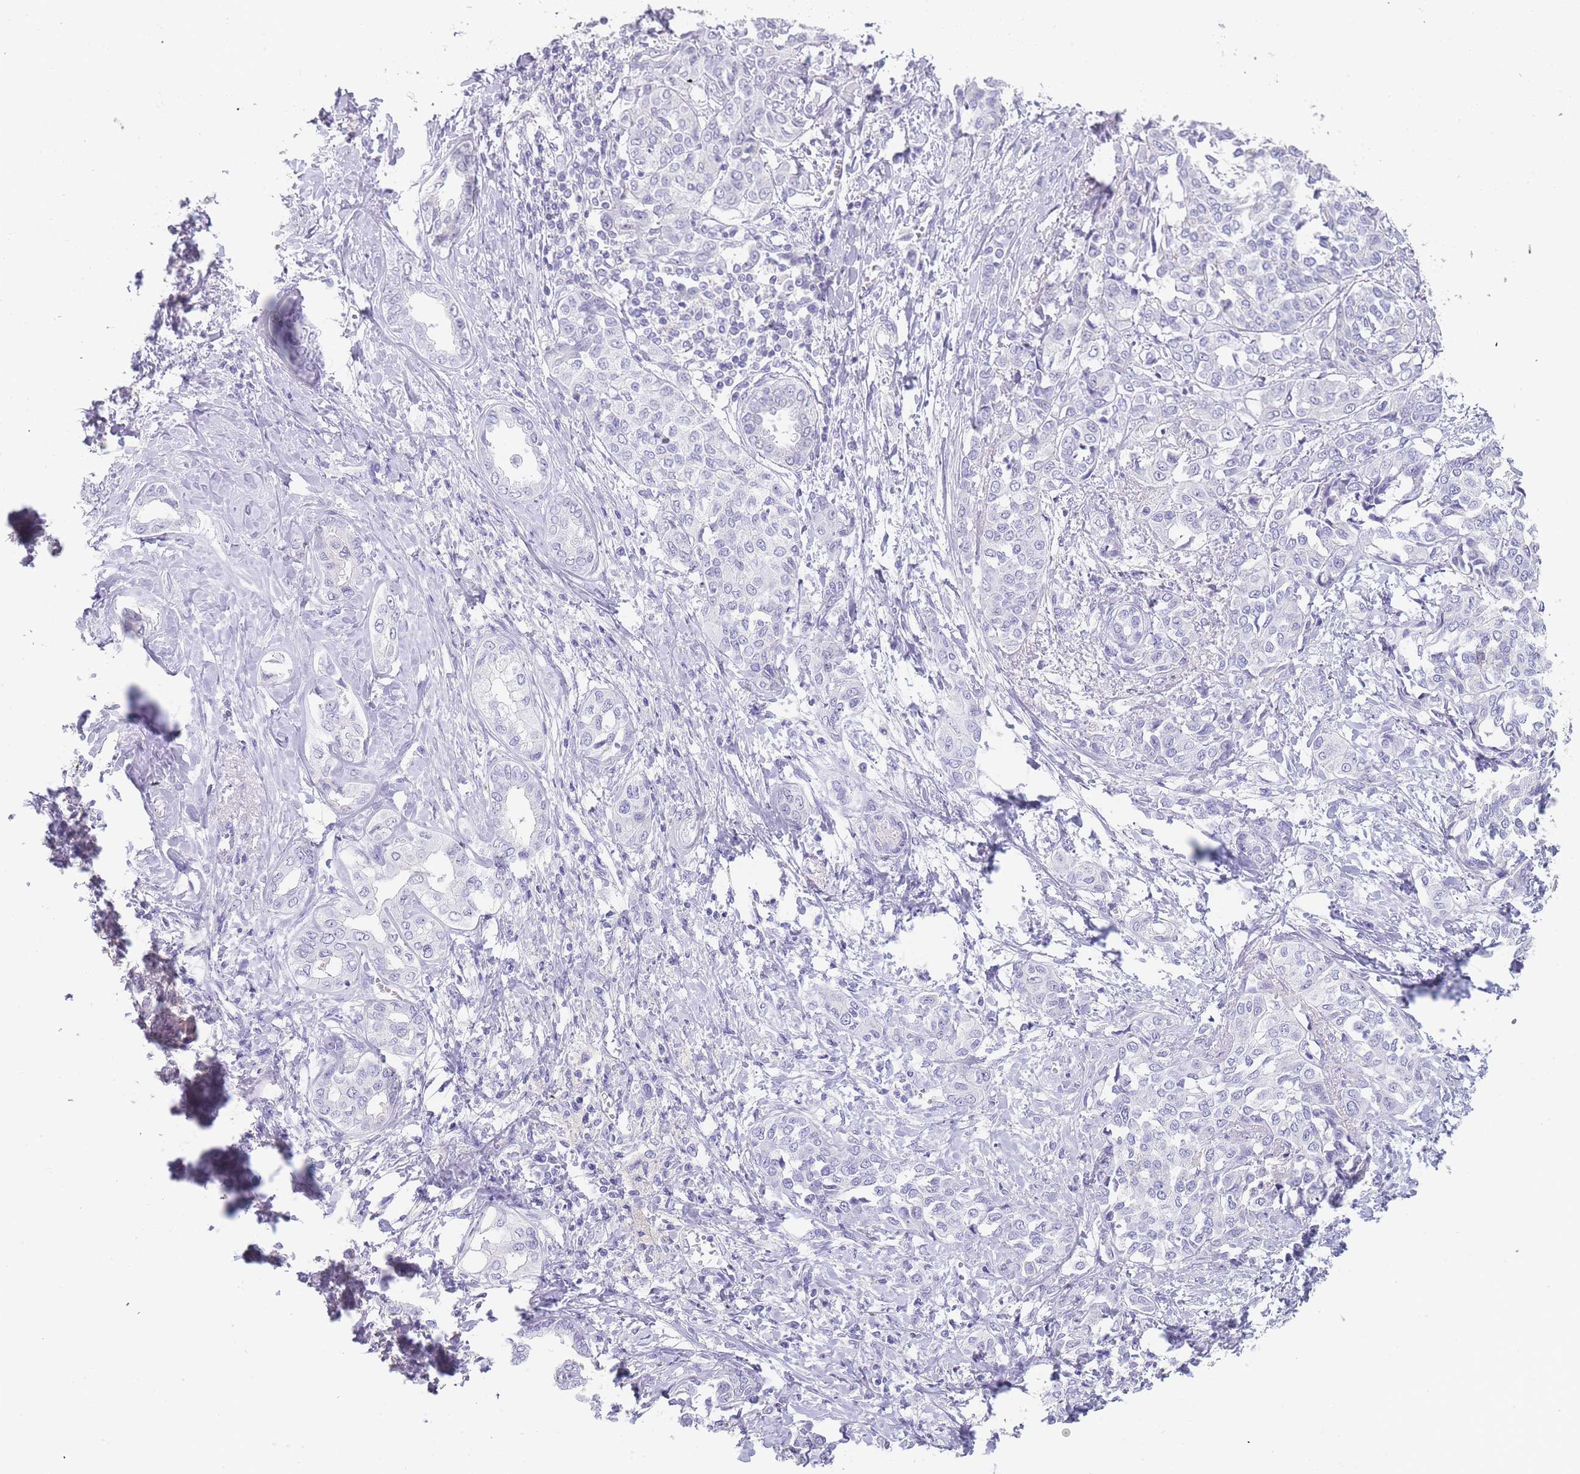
{"staining": {"intensity": "negative", "quantity": "none", "location": "none"}, "tissue": "liver cancer", "cell_type": "Tumor cells", "image_type": "cancer", "snomed": [{"axis": "morphology", "description": "Cholangiocarcinoma"}, {"axis": "topography", "description": "Liver"}], "caption": "A histopathology image of human cholangiocarcinoma (liver) is negative for staining in tumor cells.", "gene": "NOP14", "patient": {"sex": "female", "age": 77}}